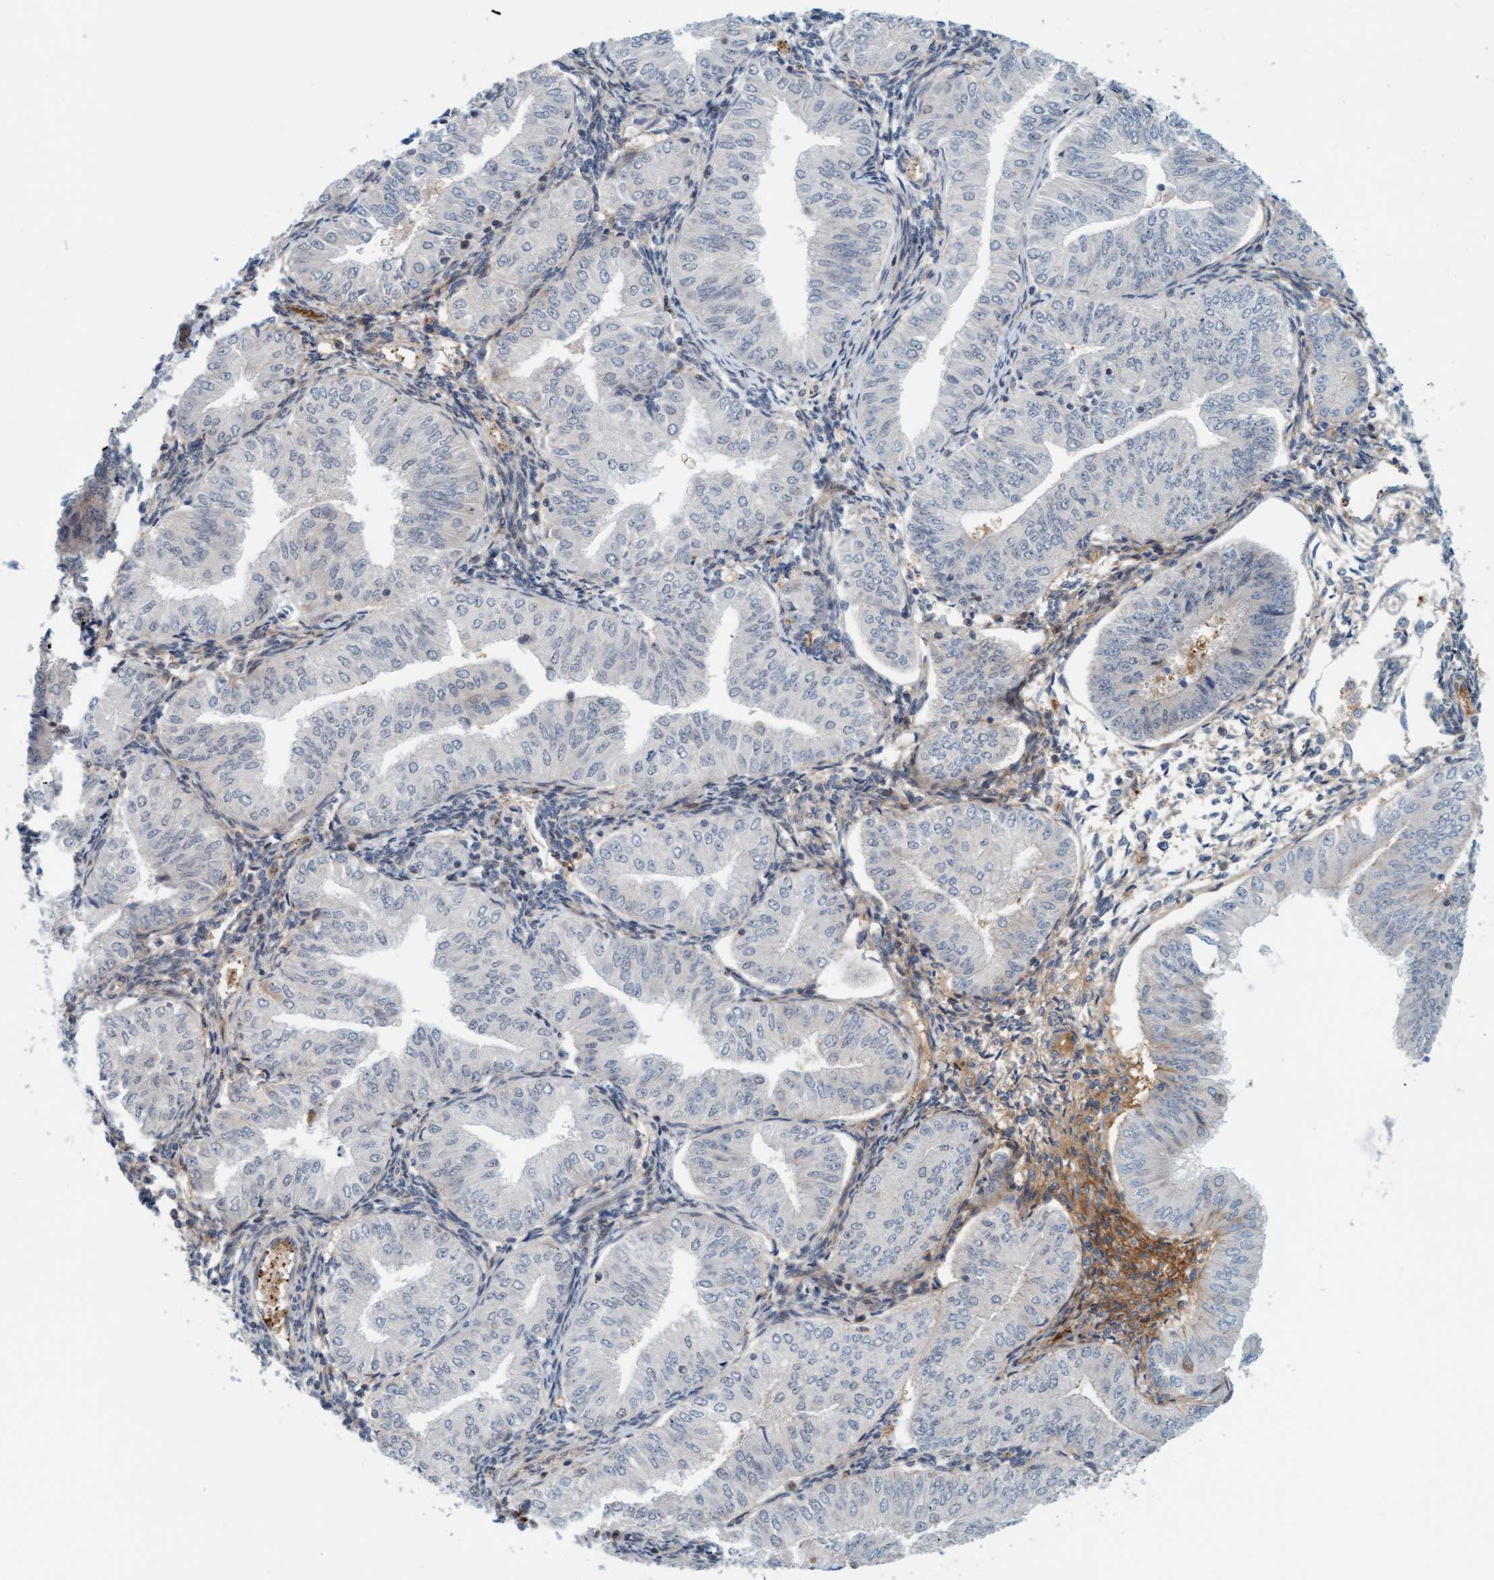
{"staining": {"intensity": "negative", "quantity": "none", "location": "none"}, "tissue": "endometrial cancer", "cell_type": "Tumor cells", "image_type": "cancer", "snomed": [{"axis": "morphology", "description": "Normal tissue, NOS"}, {"axis": "morphology", "description": "Adenocarcinoma, NOS"}, {"axis": "topography", "description": "Endometrium"}], "caption": "Immunohistochemistry image of endometrial cancer (adenocarcinoma) stained for a protein (brown), which shows no staining in tumor cells. Brightfield microscopy of immunohistochemistry (IHC) stained with DAB (3,3'-diaminobenzidine) (brown) and hematoxylin (blue), captured at high magnification.", "gene": "EIF4EBP1", "patient": {"sex": "female", "age": 53}}